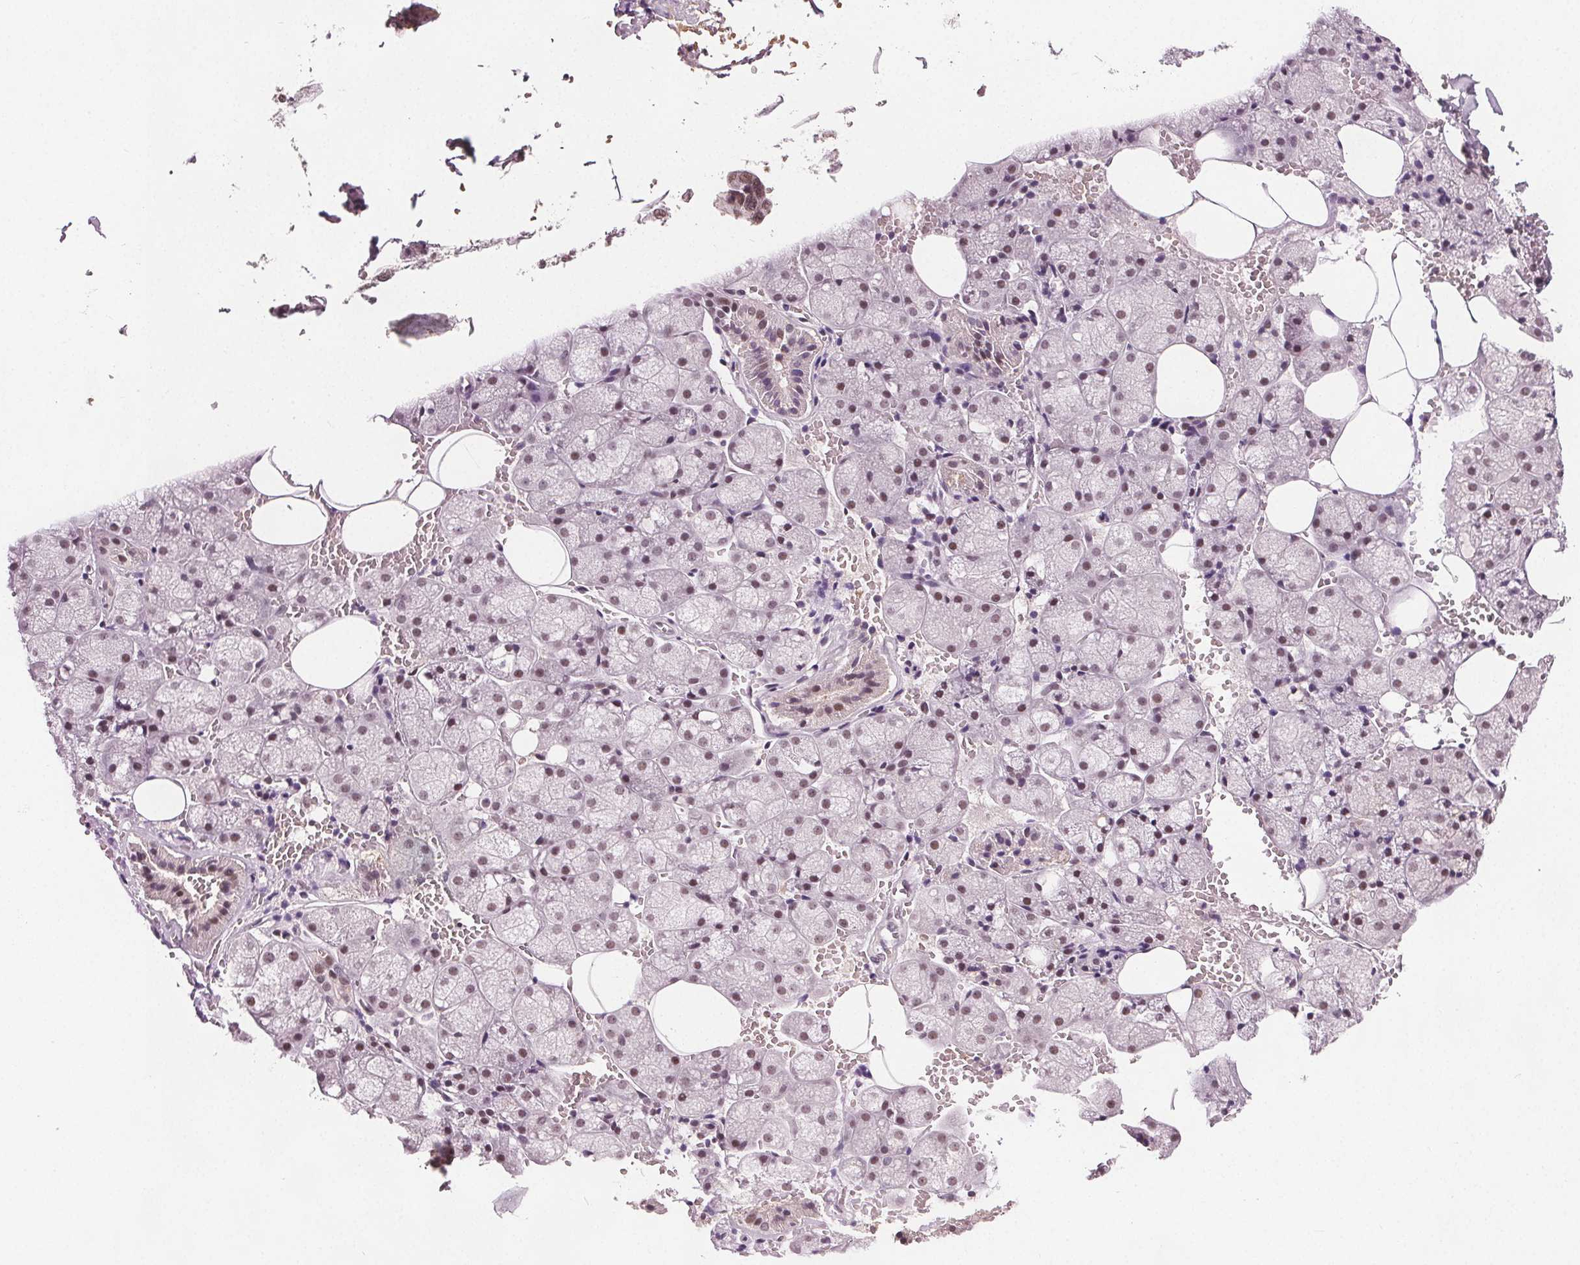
{"staining": {"intensity": "moderate", "quantity": "25%-75%", "location": "nuclear"}, "tissue": "salivary gland", "cell_type": "Glandular cells", "image_type": "normal", "snomed": [{"axis": "morphology", "description": "Normal tissue, NOS"}, {"axis": "topography", "description": "Salivary gland"}, {"axis": "topography", "description": "Peripheral nerve tissue"}], "caption": "A medium amount of moderate nuclear staining is seen in approximately 25%-75% of glandular cells in unremarkable salivary gland.", "gene": "IWS1", "patient": {"sex": "male", "age": 38}}